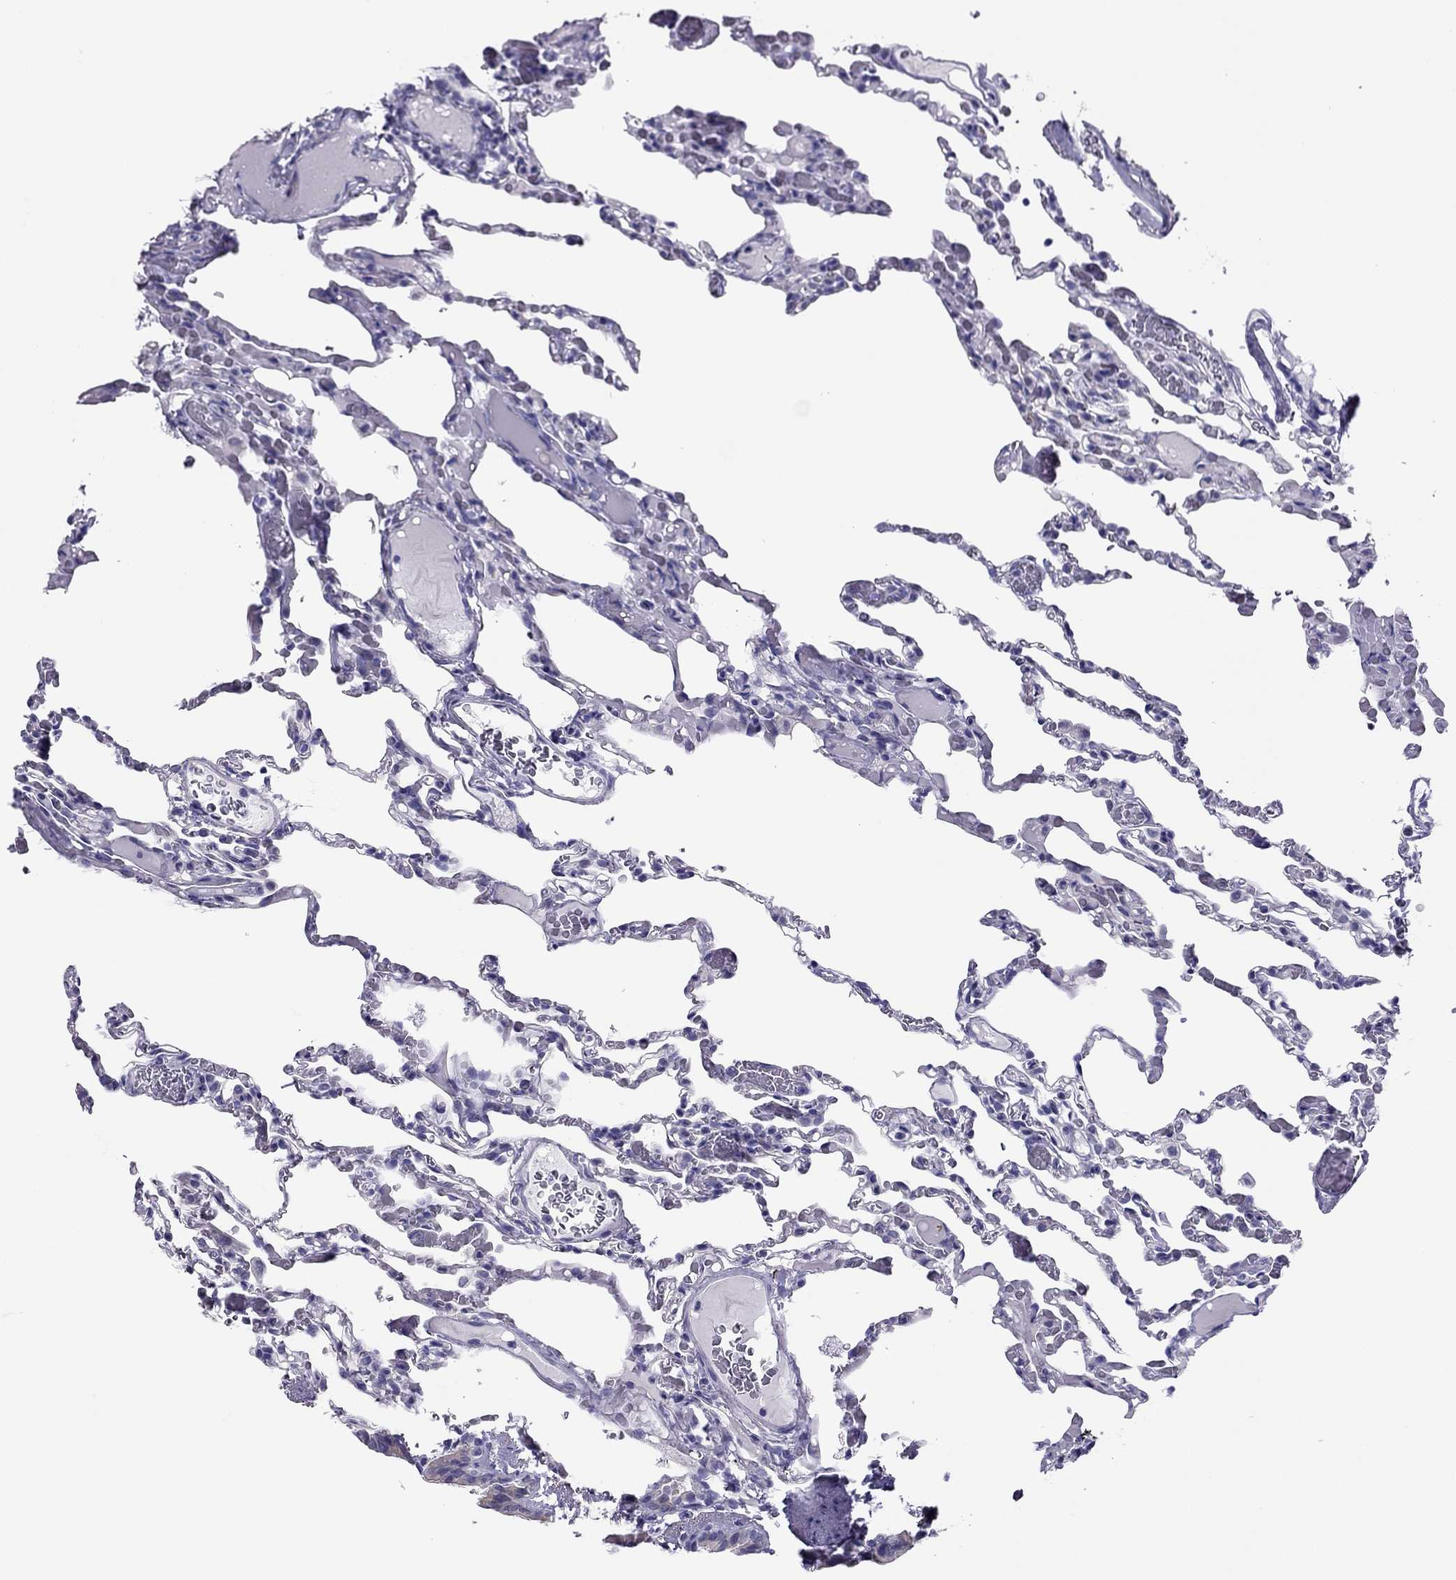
{"staining": {"intensity": "negative", "quantity": "none", "location": "none"}, "tissue": "lung", "cell_type": "Alveolar cells", "image_type": "normal", "snomed": [{"axis": "morphology", "description": "Normal tissue, NOS"}, {"axis": "topography", "description": "Lung"}], "caption": "DAB immunohistochemical staining of normal human lung reveals no significant positivity in alveolar cells.", "gene": "PDE6A", "patient": {"sex": "female", "age": 43}}